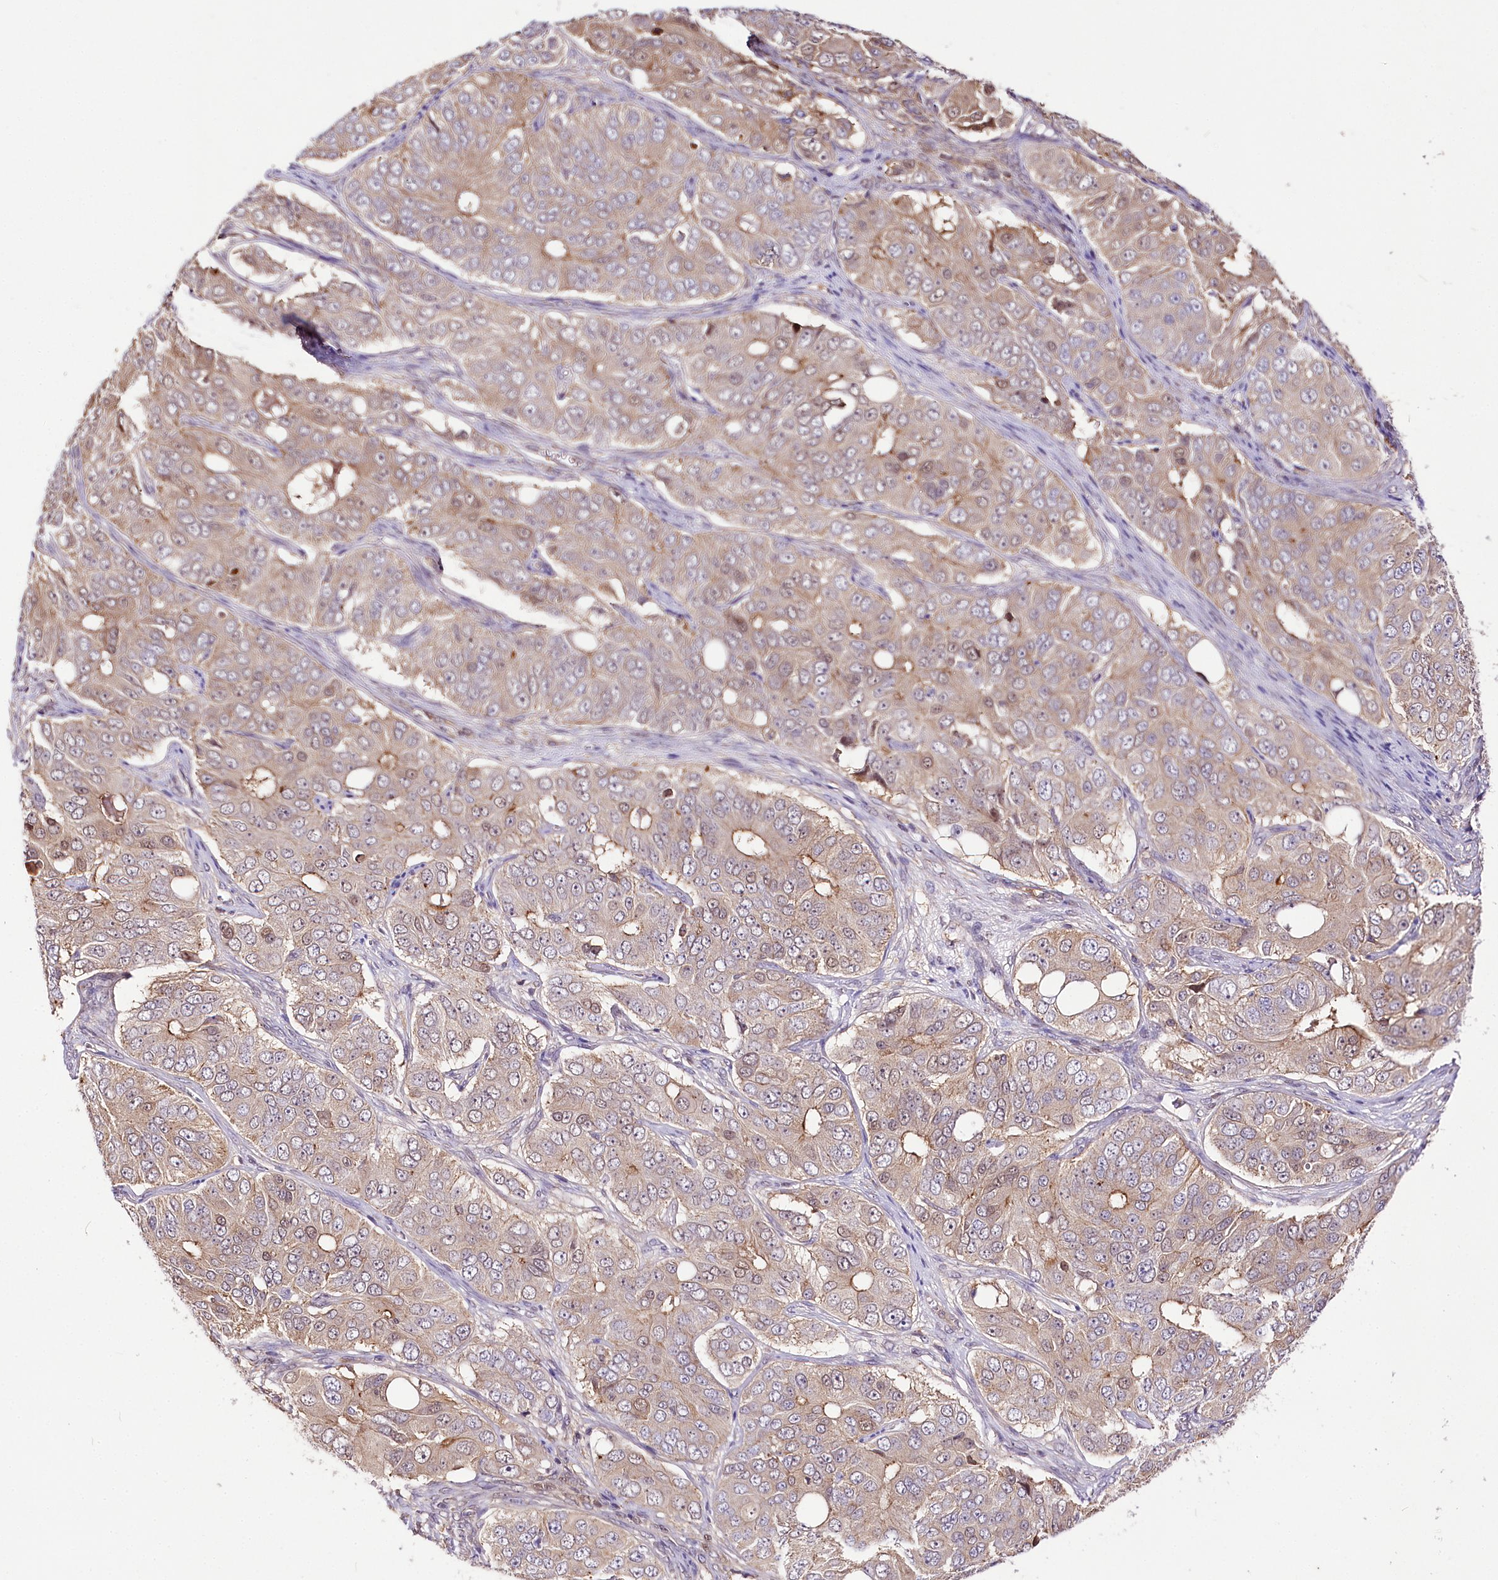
{"staining": {"intensity": "weak", "quantity": ">75%", "location": "cytoplasmic/membranous"}, "tissue": "ovarian cancer", "cell_type": "Tumor cells", "image_type": "cancer", "snomed": [{"axis": "morphology", "description": "Carcinoma, endometroid"}, {"axis": "topography", "description": "Ovary"}], "caption": "Weak cytoplasmic/membranous protein staining is present in about >75% of tumor cells in ovarian cancer.", "gene": "UGP2", "patient": {"sex": "female", "age": 51}}